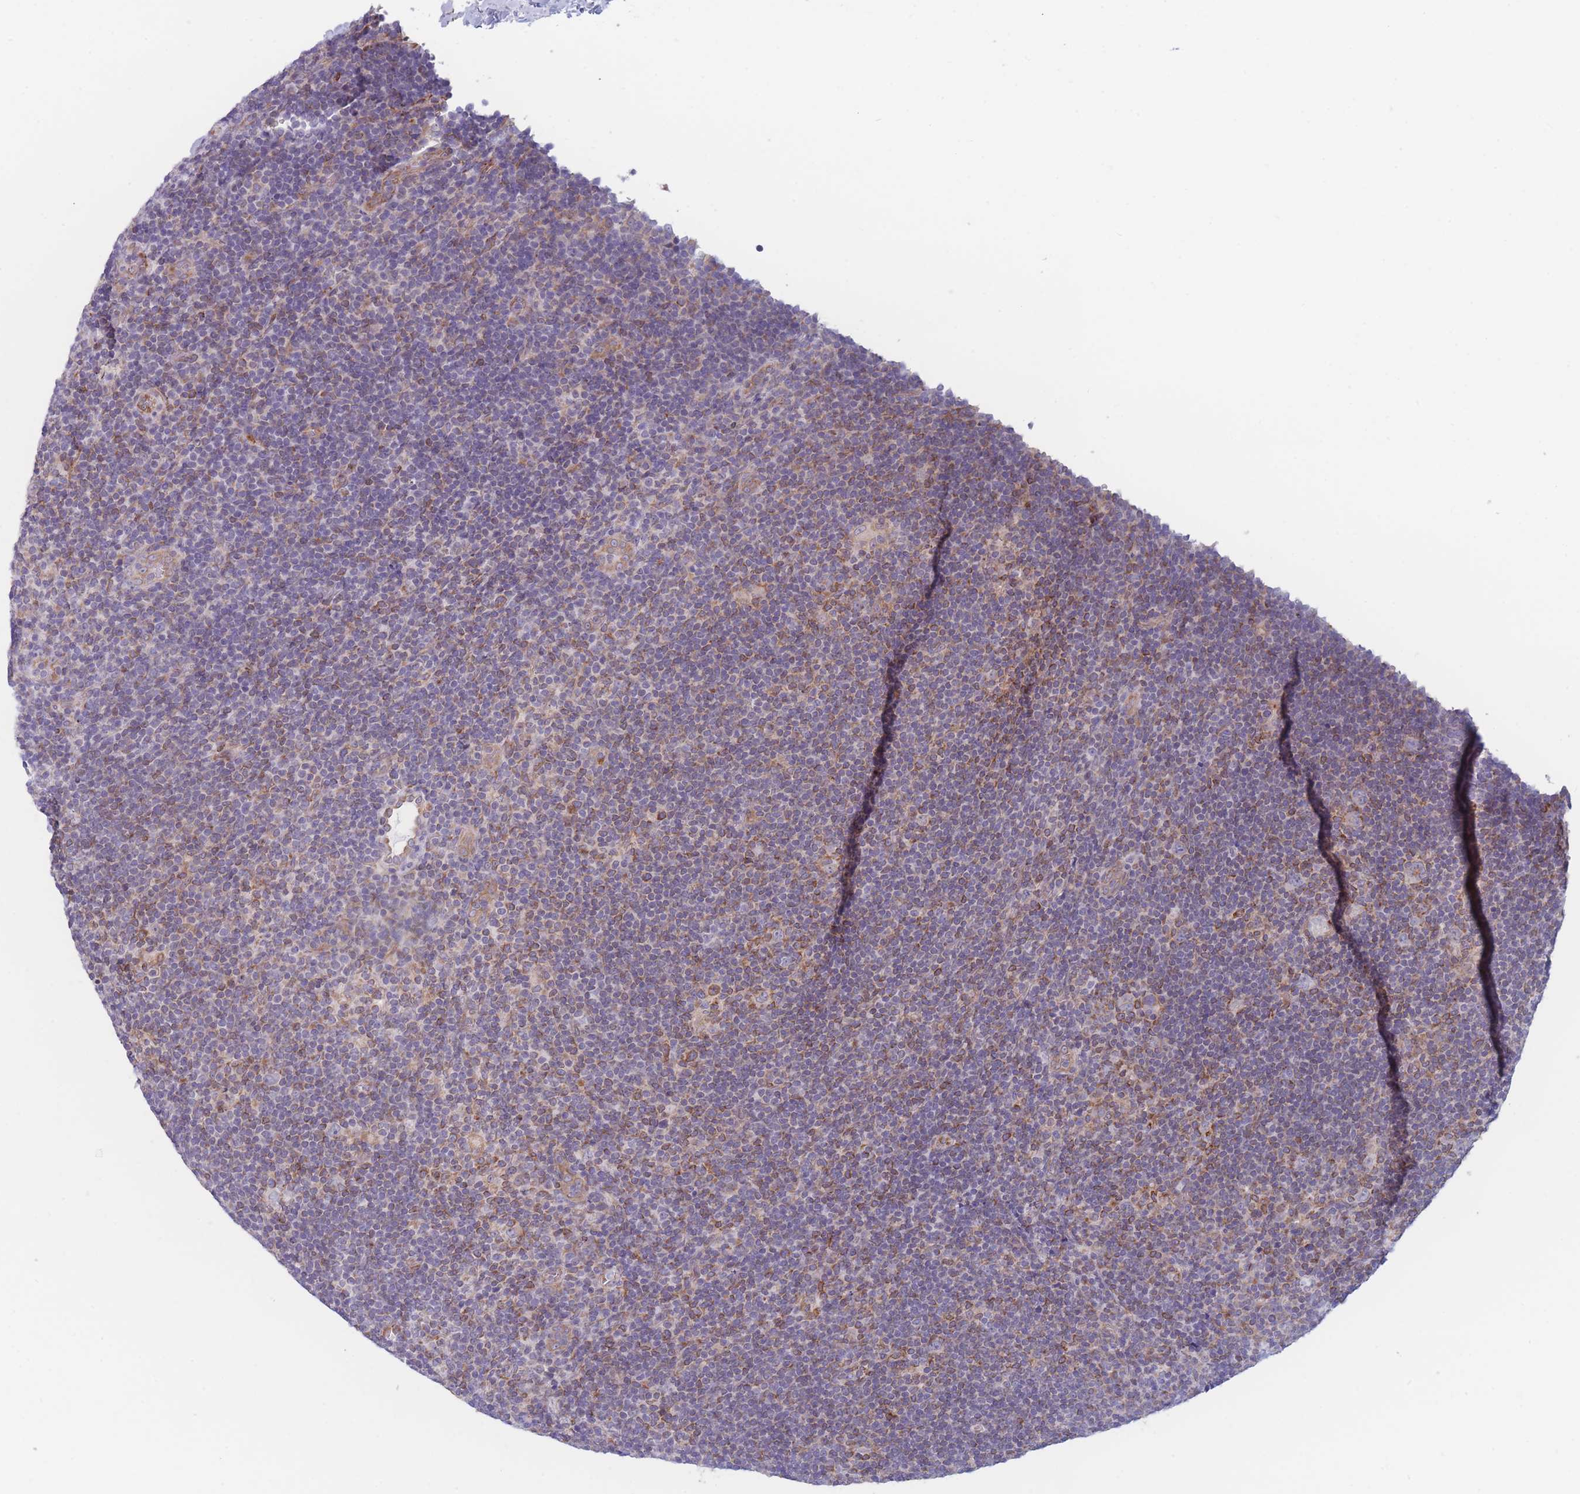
{"staining": {"intensity": "weak", "quantity": "25%-75%", "location": "cytoplasmic/membranous"}, "tissue": "lymphoma", "cell_type": "Tumor cells", "image_type": "cancer", "snomed": [{"axis": "morphology", "description": "Hodgkin's disease, NOS"}, {"axis": "topography", "description": "Lymph node"}], "caption": "Immunohistochemistry micrograph of neoplastic tissue: human Hodgkin's disease stained using immunohistochemistry (IHC) shows low levels of weak protein expression localized specifically in the cytoplasmic/membranous of tumor cells, appearing as a cytoplasmic/membranous brown color.", "gene": "AK9", "patient": {"sex": "female", "age": 57}}